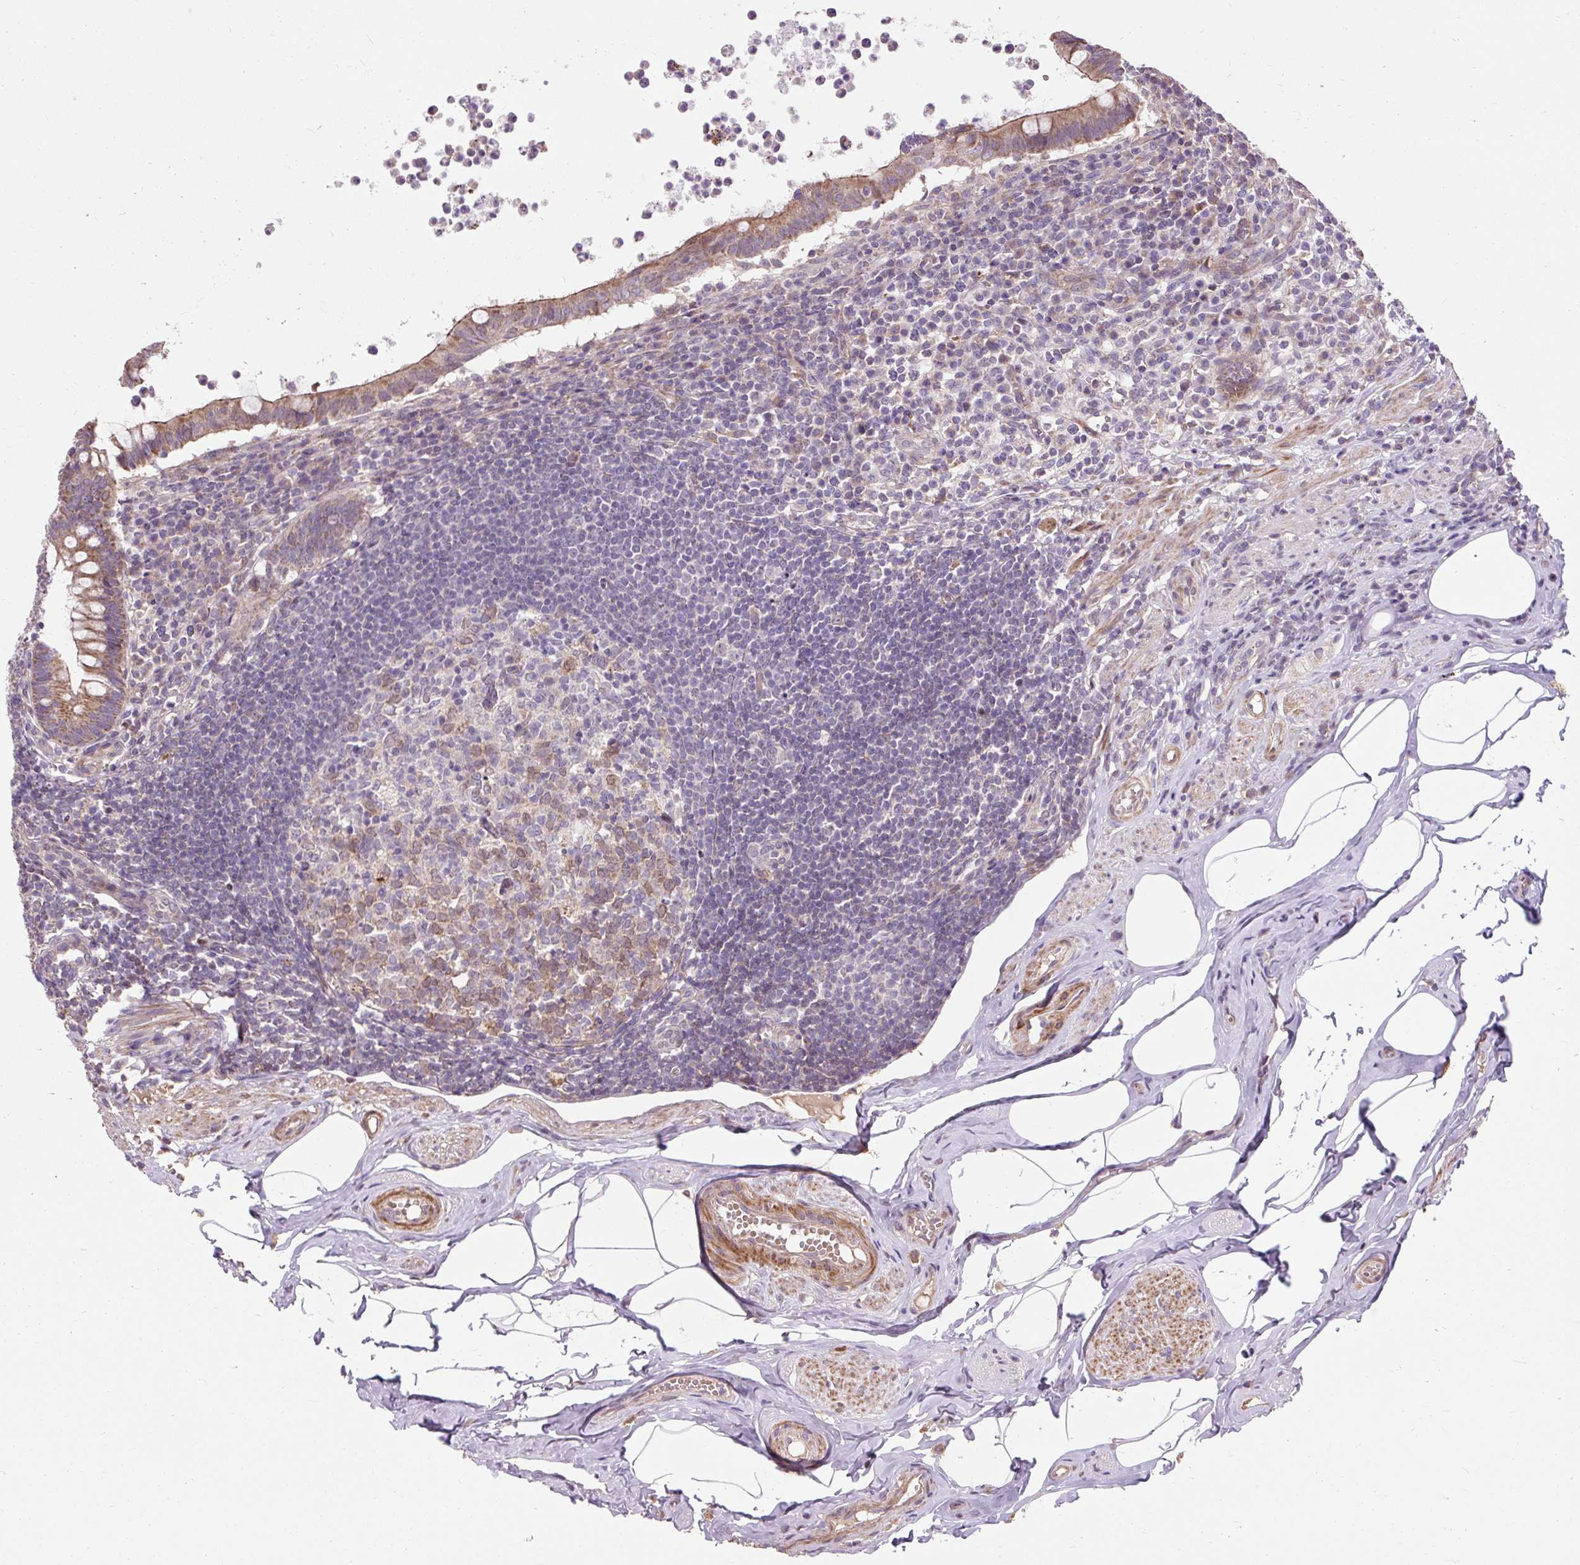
{"staining": {"intensity": "moderate", "quantity": ">75%", "location": "cytoplasmic/membranous"}, "tissue": "appendix", "cell_type": "Glandular cells", "image_type": "normal", "snomed": [{"axis": "morphology", "description": "Normal tissue, NOS"}, {"axis": "topography", "description": "Appendix"}], "caption": "The immunohistochemical stain highlights moderate cytoplasmic/membranous staining in glandular cells of benign appendix. The protein is stained brown, and the nuclei are stained in blue (DAB IHC with brightfield microscopy, high magnification).", "gene": "PRIMPOL", "patient": {"sex": "female", "age": 56}}